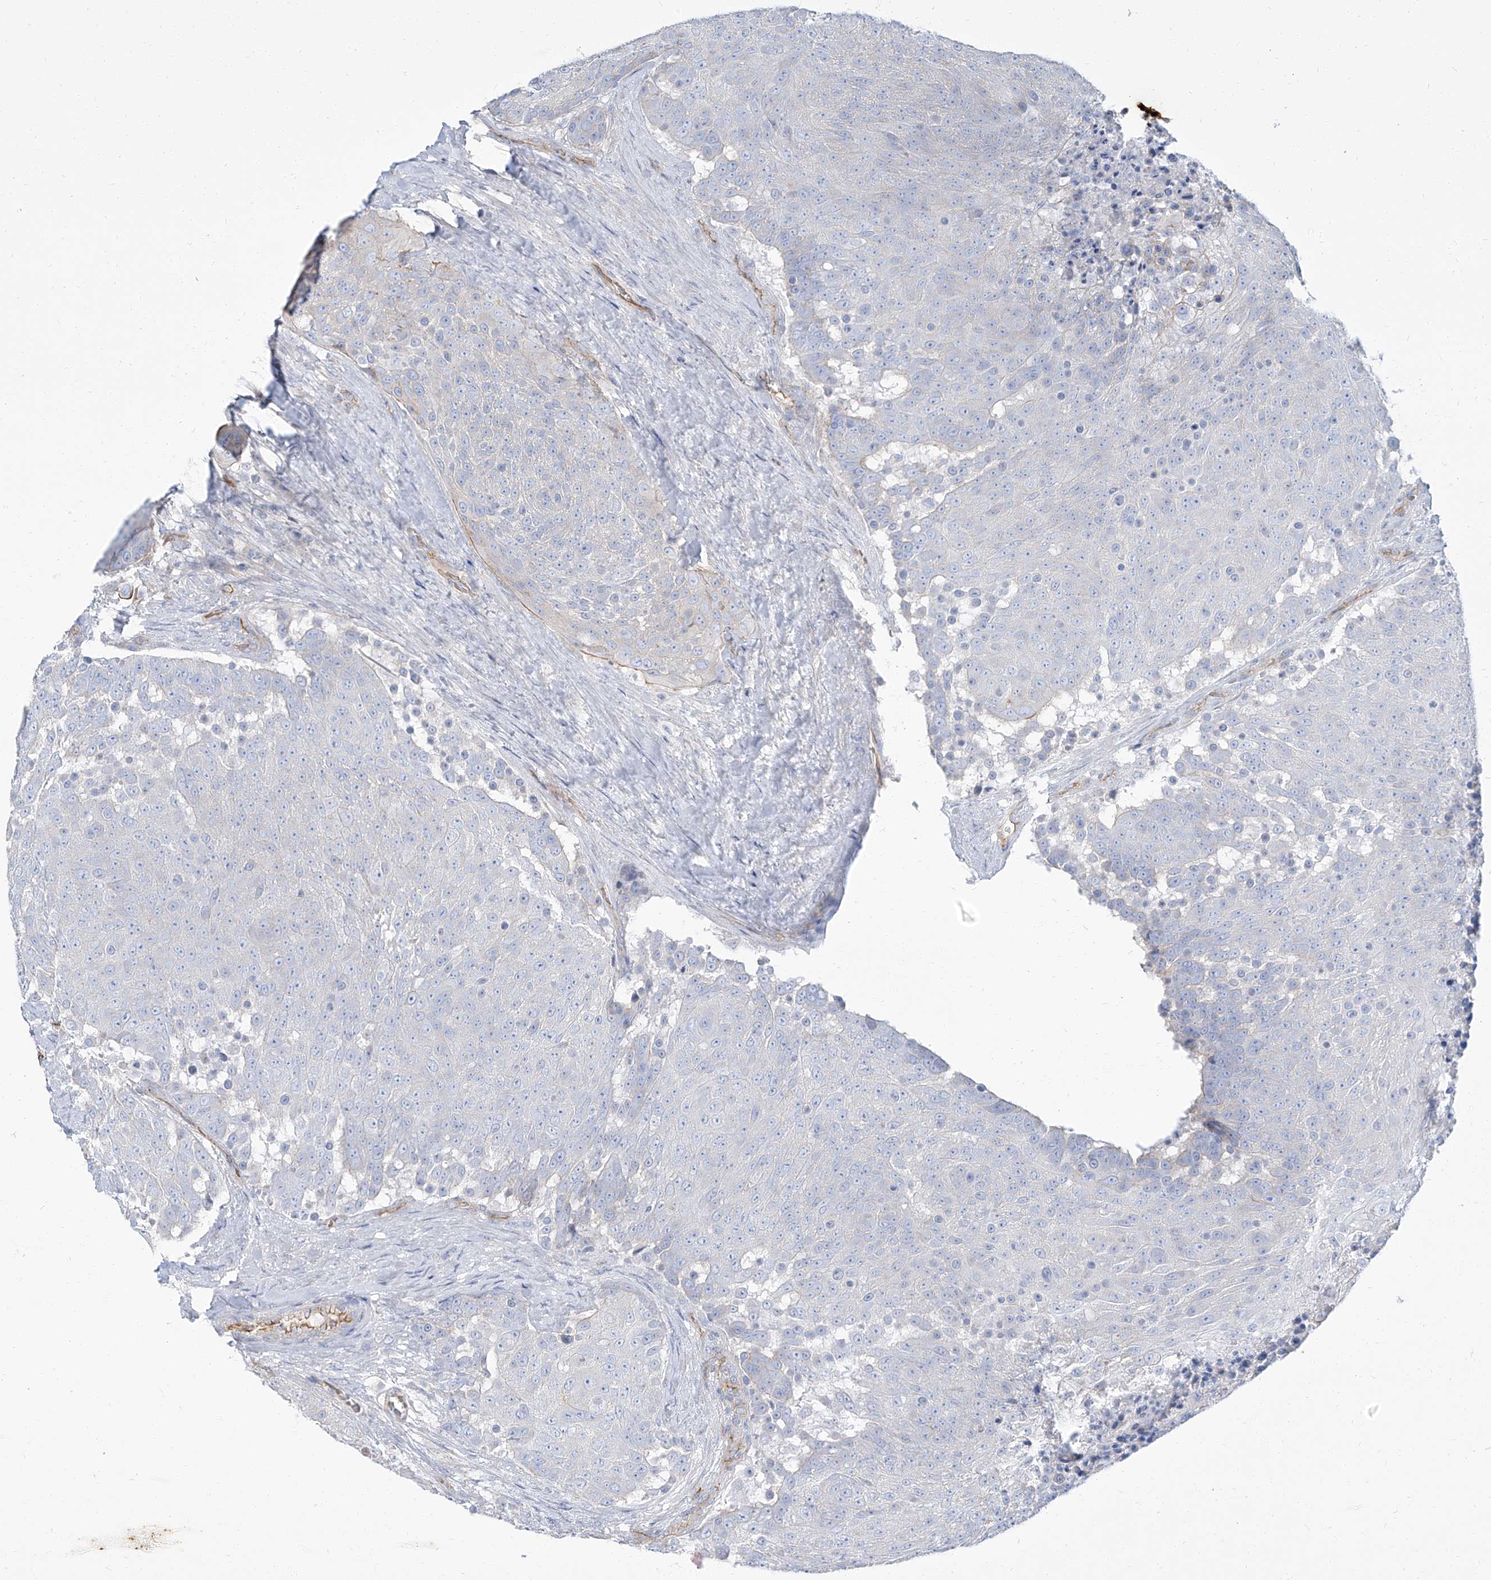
{"staining": {"intensity": "negative", "quantity": "none", "location": "none"}, "tissue": "urothelial cancer", "cell_type": "Tumor cells", "image_type": "cancer", "snomed": [{"axis": "morphology", "description": "Urothelial carcinoma, High grade"}, {"axis": "topography", "description": "Urinary bladder"}], "caption": "The image exhibits no staining of tumor cells in urothelial cancer.", "gene": "TXLNB", "patient": {"sex": "female", "age": 63}}